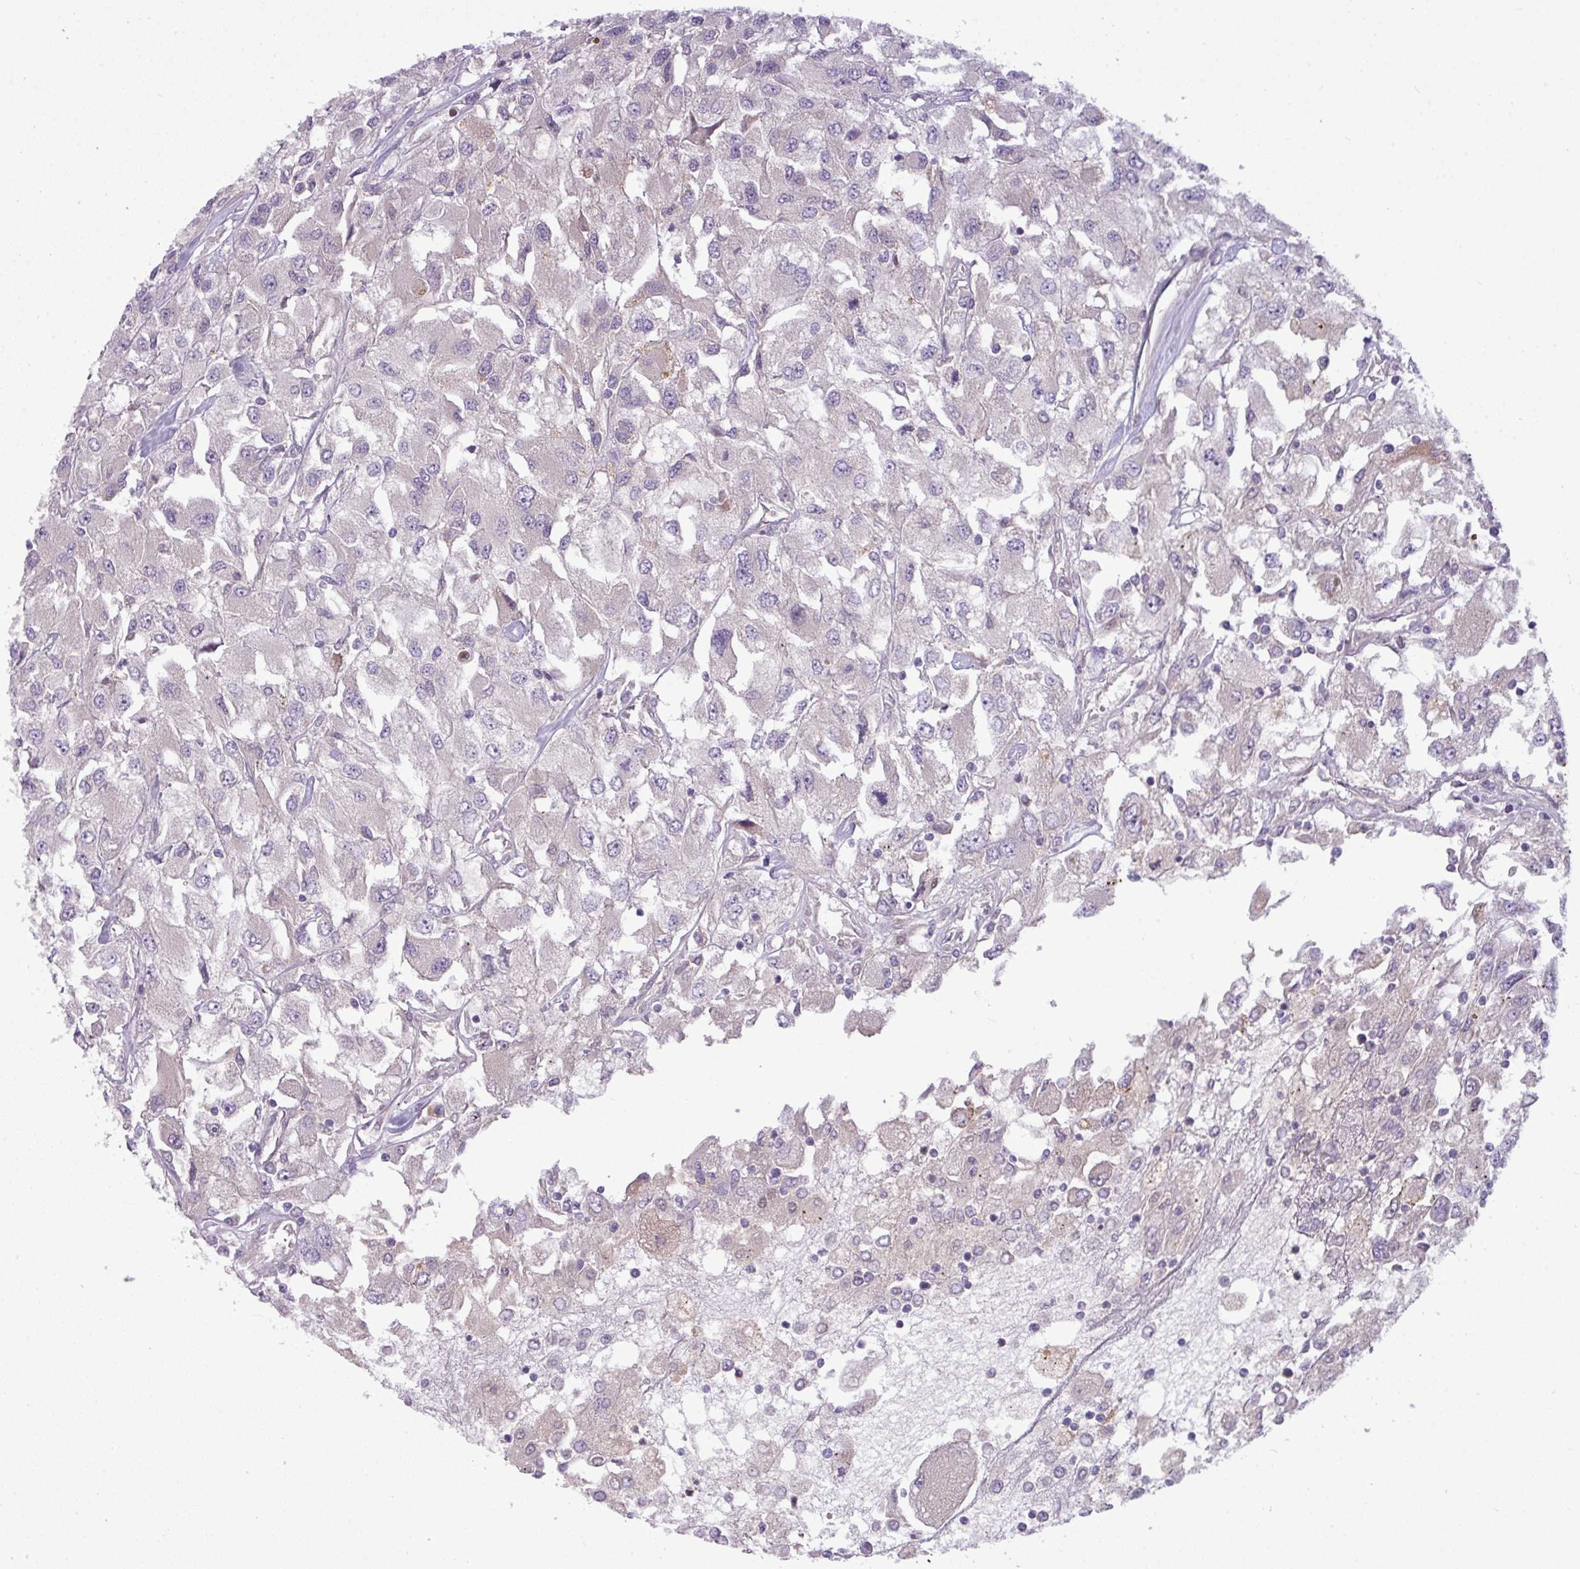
{"staining": {"intensity": "negative", "quantity": "none", "location": "none"}, "tissue": "renal cancer", "cell_type": "Tumor cells", "image_type": "cancer", "snomed": [{"axis": "morphology", "description": "Adenocarcinoma, NOS"}, {"axis": "topography", "description": "Kidney"}], "caption": "This is a histopathology image of immunohistochemistry staining of renal cancer (adenocarcinoma), which shows no expression in tumor cells. (Stains: DAB (3,3'-diaminobenzidine) immunohistochemistry (IHC) with hematoxylin counter stain, Microscopy: brightfield microscopy at high magnification).", "gene": "ZNF35", "patient": {"sex": "female", "age": 52}}